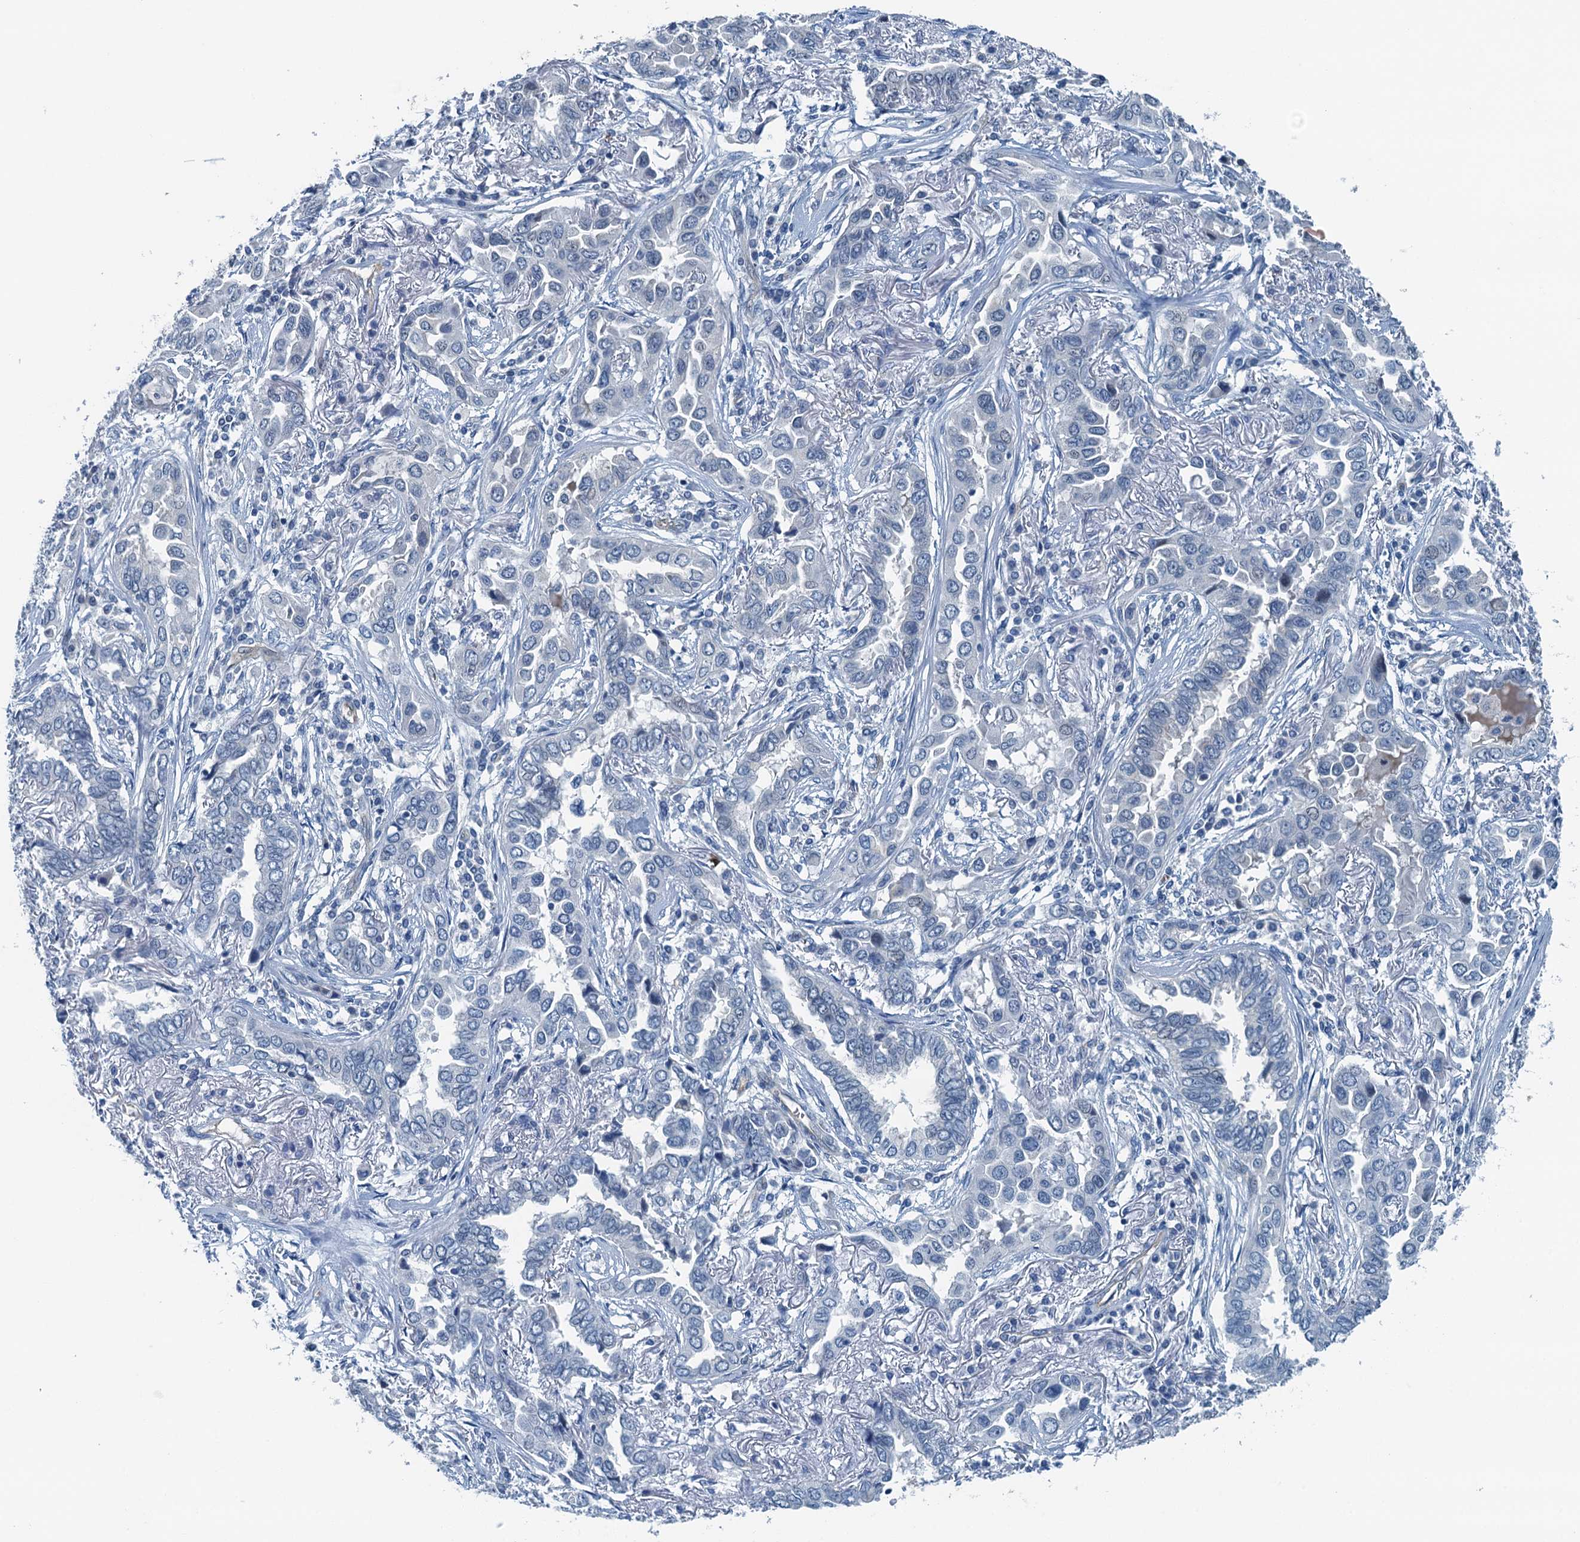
{"staining": {"intensity": "negative", "quantity": "none", "location": "none"}, "tissue": "lung cancer", "cell_type": "Tumor cells", "image_type": "cancer", "snomed": [{"axis": "morphology", "description": "Adenocarcinoma, NOS"}, {"axis": "topography", "description": "Lung"}], "caption": "Lung cancer (adenocarcinoma) stained for a protein using immunohistochemistry (IHC) reveals no expression tumor cells.", "gene": "GFOD2", "patient": {"sex": "female", "age": 76}}